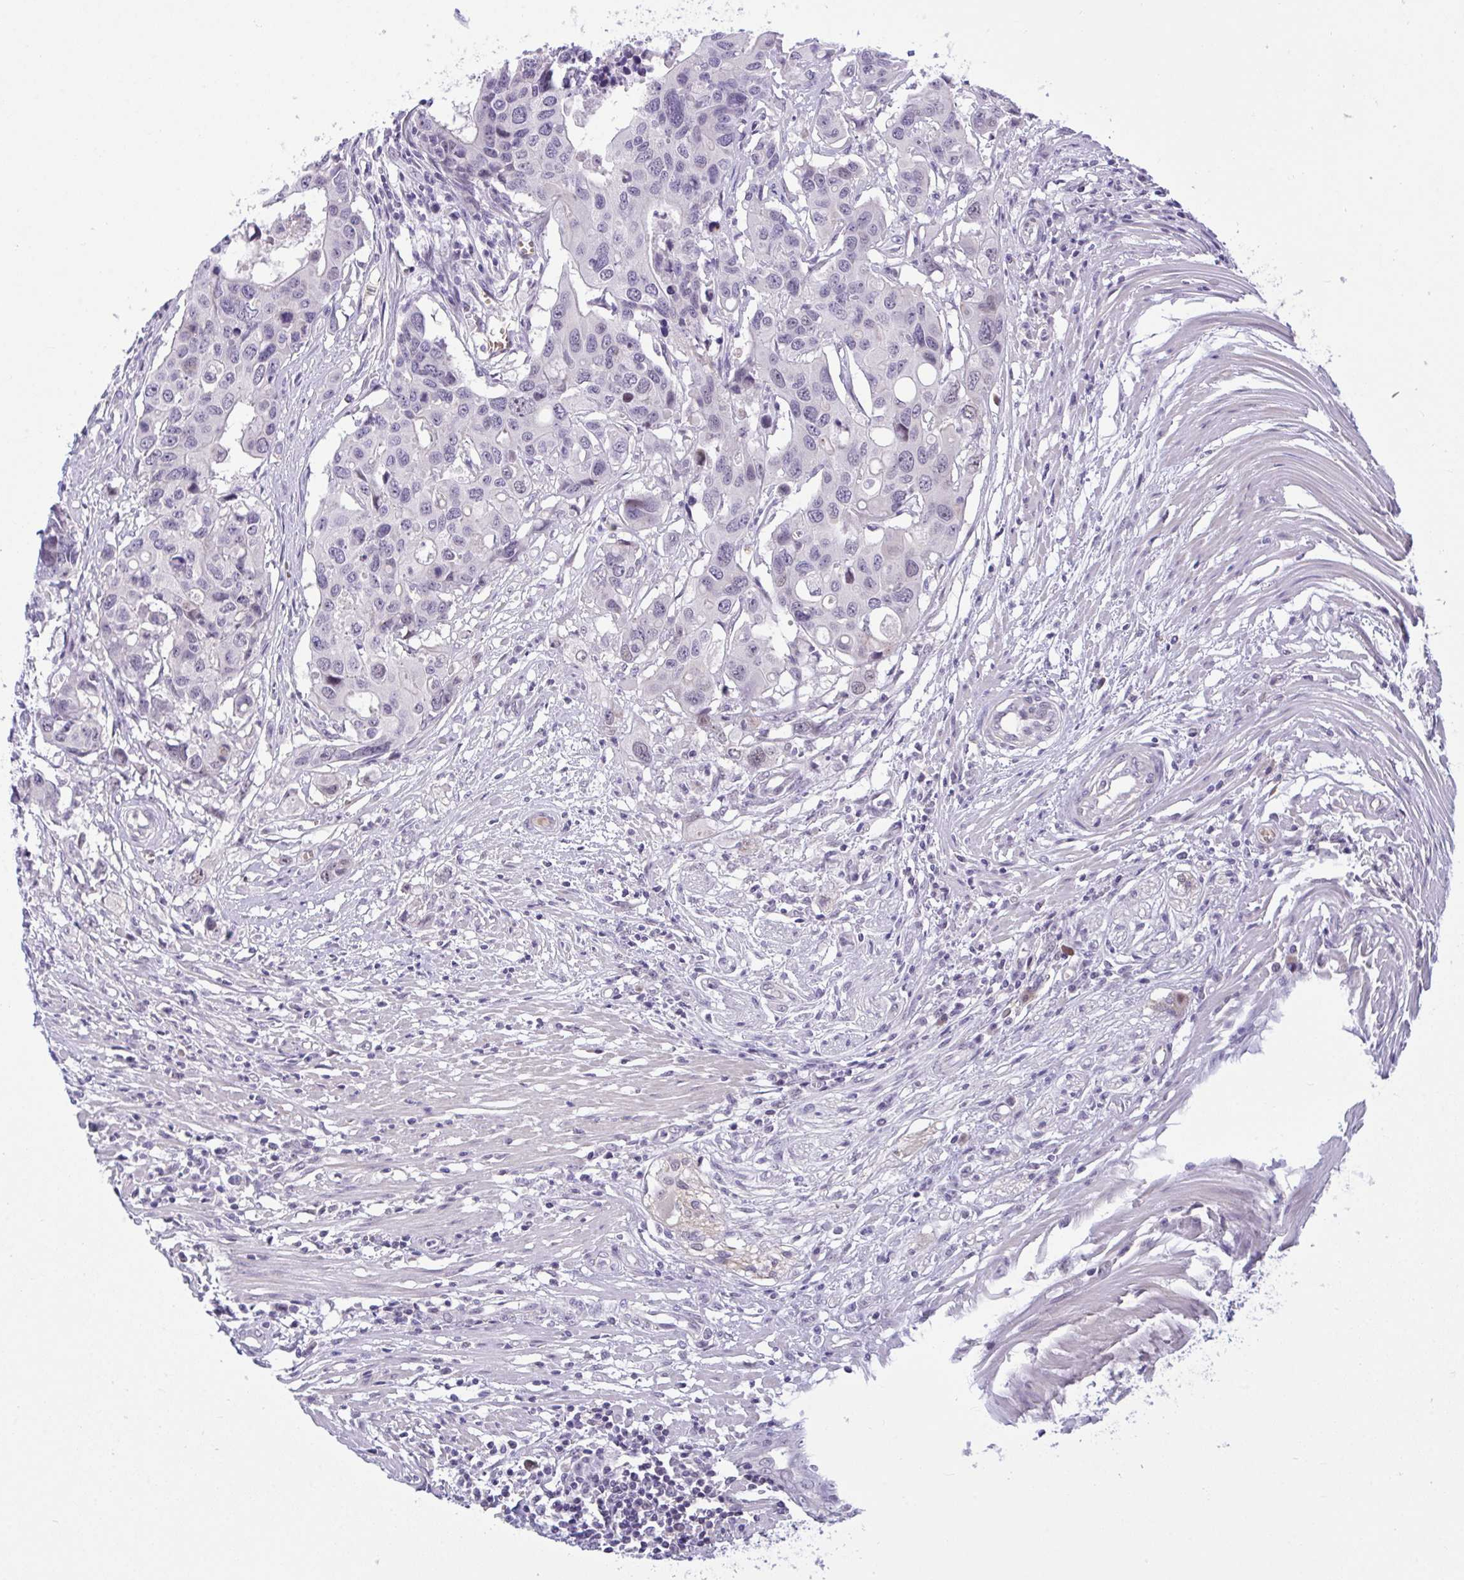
{"staining": {"intensity": "negative", "quantity": "none", "location": "none"}, "tissue": "colorectal cancer", "cell_type": "Tumor cells", "image_type": "cancer", "snomed": [{"axis": "morphology", "description": "Adenocarcinoma, NOS"}, {"axis": "topography", "description": "Colon"}], "caption": "Histopathology image shows no protein expression in tumor cells of adenocarcinoma (colorectal) tissue. (DAB (3,3'-diaminobenzidine) immunohistochemistry, high magnification).", "gene": "CNGB3", "patient": {"sex": "male", "age": 77}}